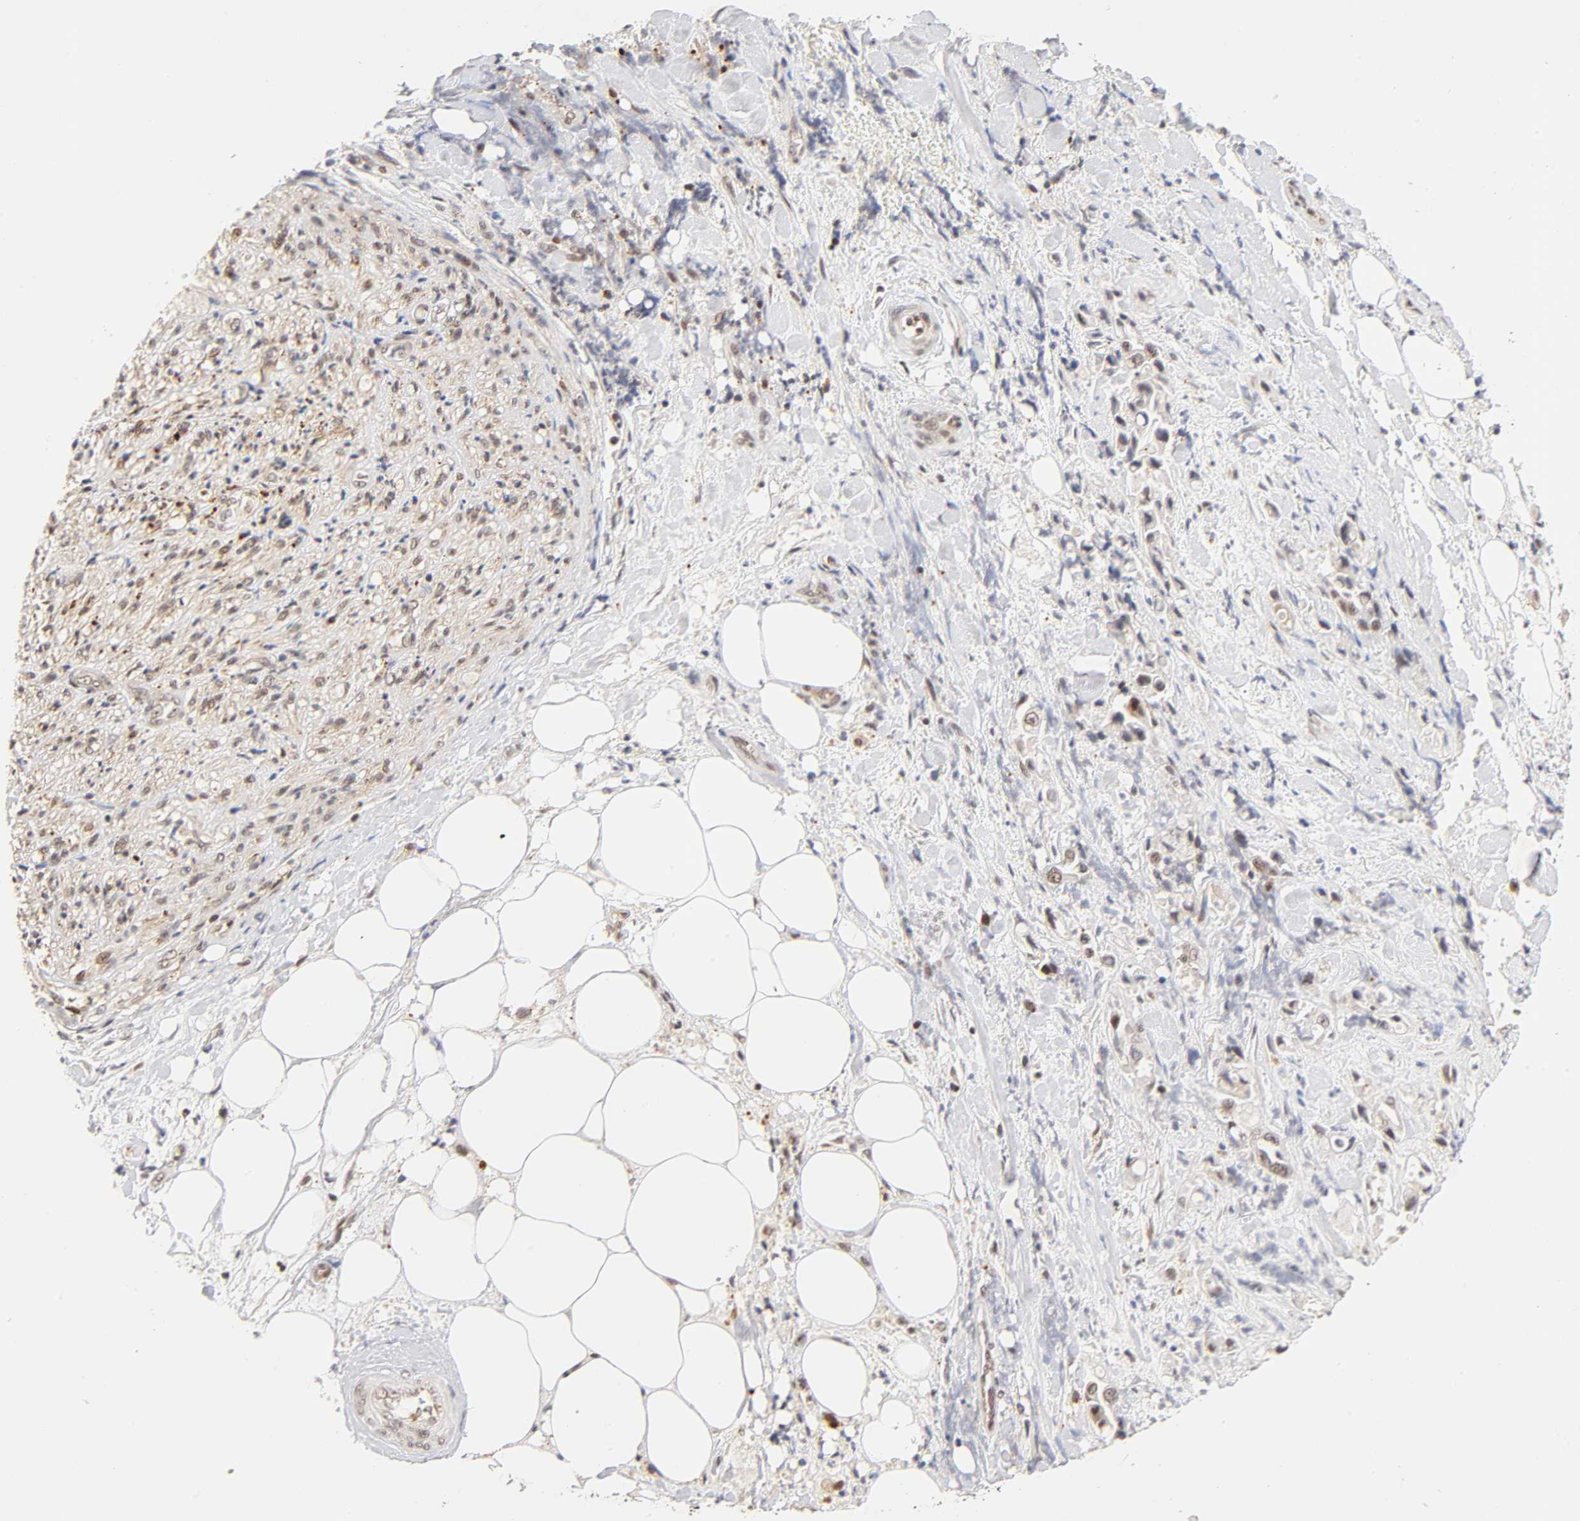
{"staining": {"intensity": "moderate", "quantity": "<25%", "location": "cytoplasmic/membranous,nuclear"}, "tissue": "pancreatic cancer", "cell_type": "Tumor cells", "image_type": "cancer", "snomed": [{"axis": "morphology", "description": "Adenocarcinoma, NOS"}, {"axis": "topography", "description": "Pancreas"}], "caption": "A photomicrograph showing moderate cytoplasmic/membranous and nuclear expression in approximately <25% of tumor cells in pancreatic cancer, as visualized by brown immunohistochemical staining.", "gene": "TAF10", "patient": {"sex": "male", "age": 70}}